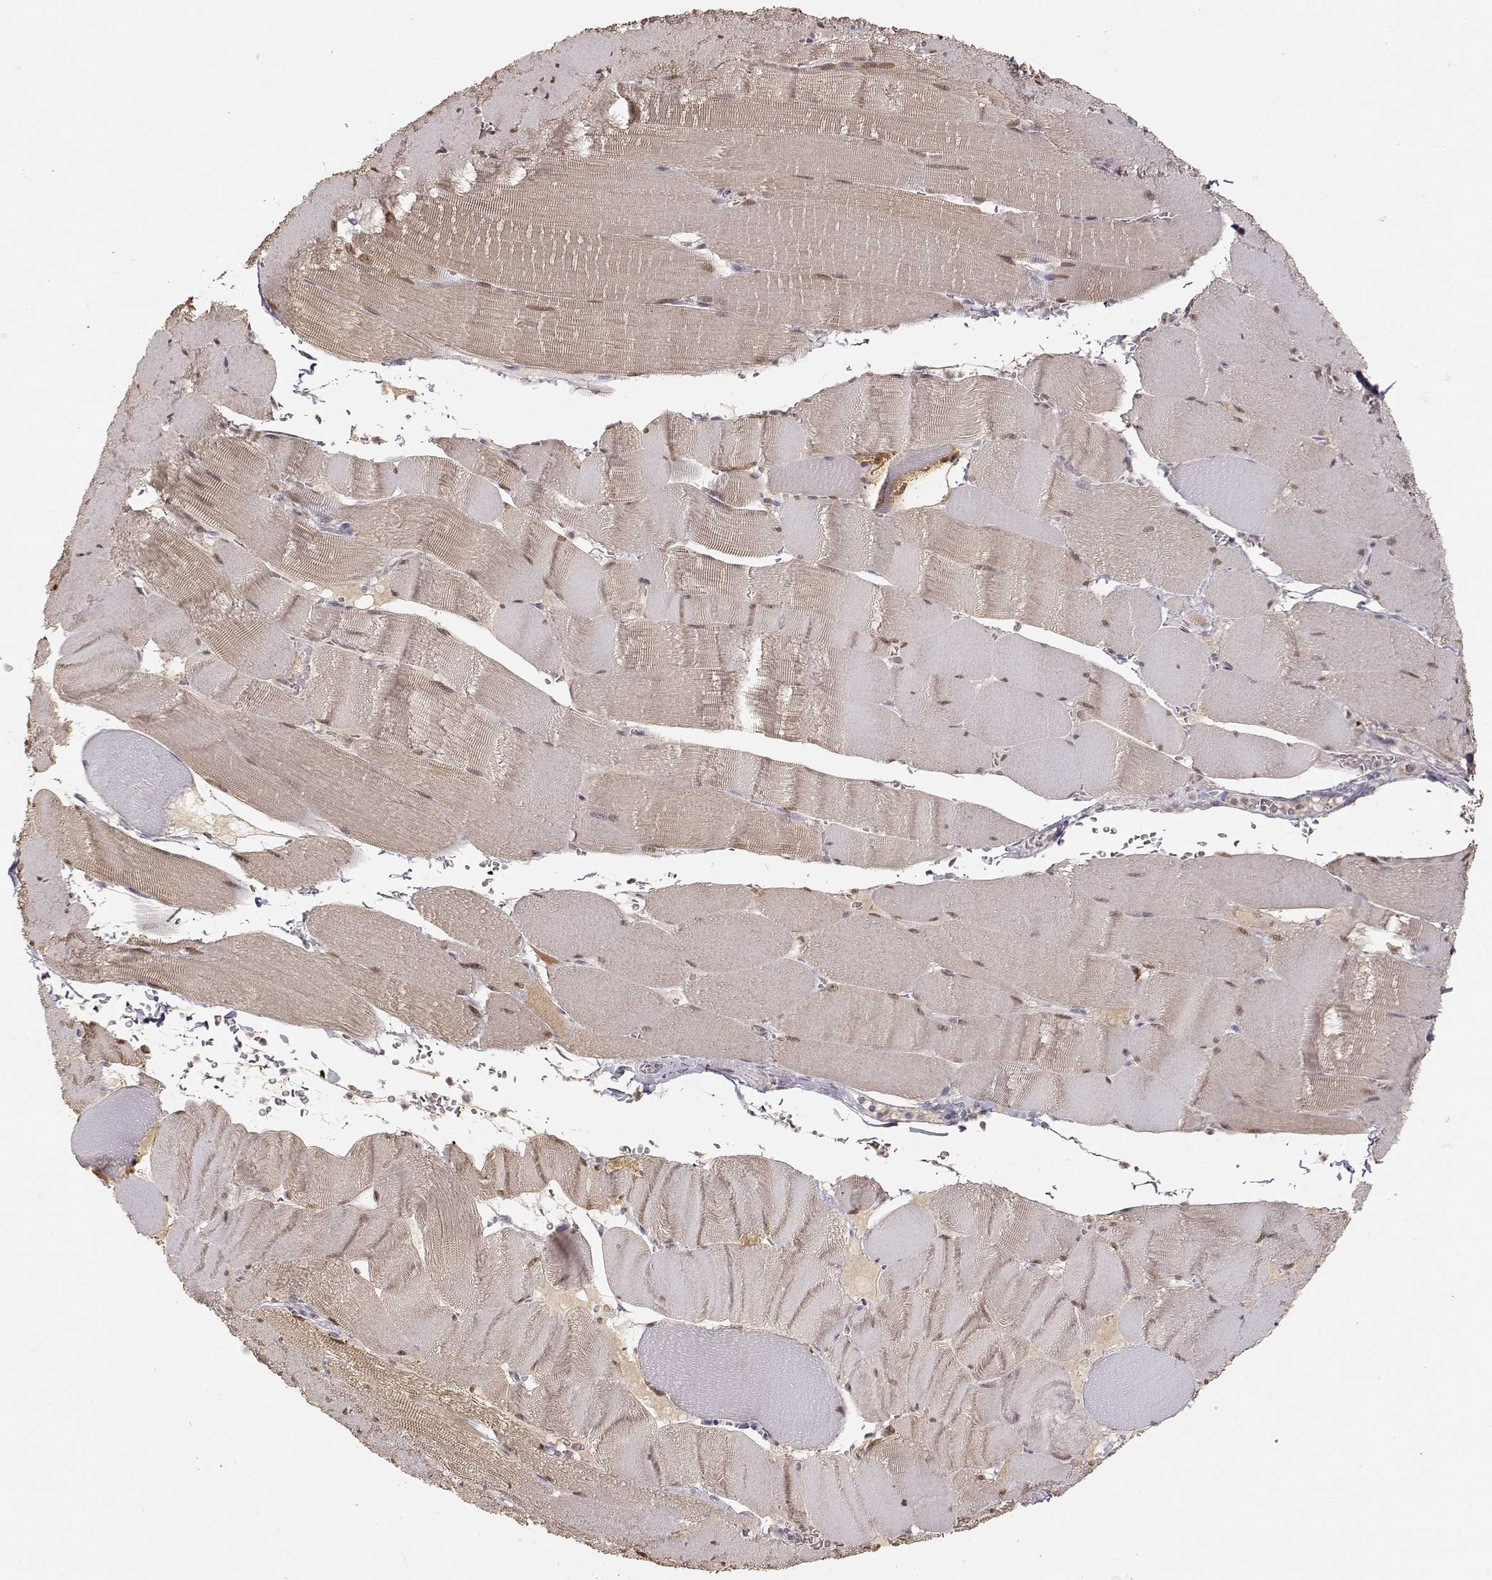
{"staining": {"intensity": "weak", "quantity": "25%-75%", "location": "cytoplasmic/membranous"}, "tissue": "skeletal muscle", "cell_type": "Myocytes", "image_type": "normal", "snomed": [{"axis": "morphology", "description": "Normal tissue, NOS"}, {"axis": "topography", "description": "Skeletal muscle"}], "caption": "Immunohistochemistry (IHC) (DAB (3,3'-diaminobenzidine)) staining of unremarkable skeletal muscle reveals weak cytoplasmic/membranous protein positivity in approximately 25%-75% of myocytes.", "gene": "S100B", "patient": {"sex": "male", "age": 56}}